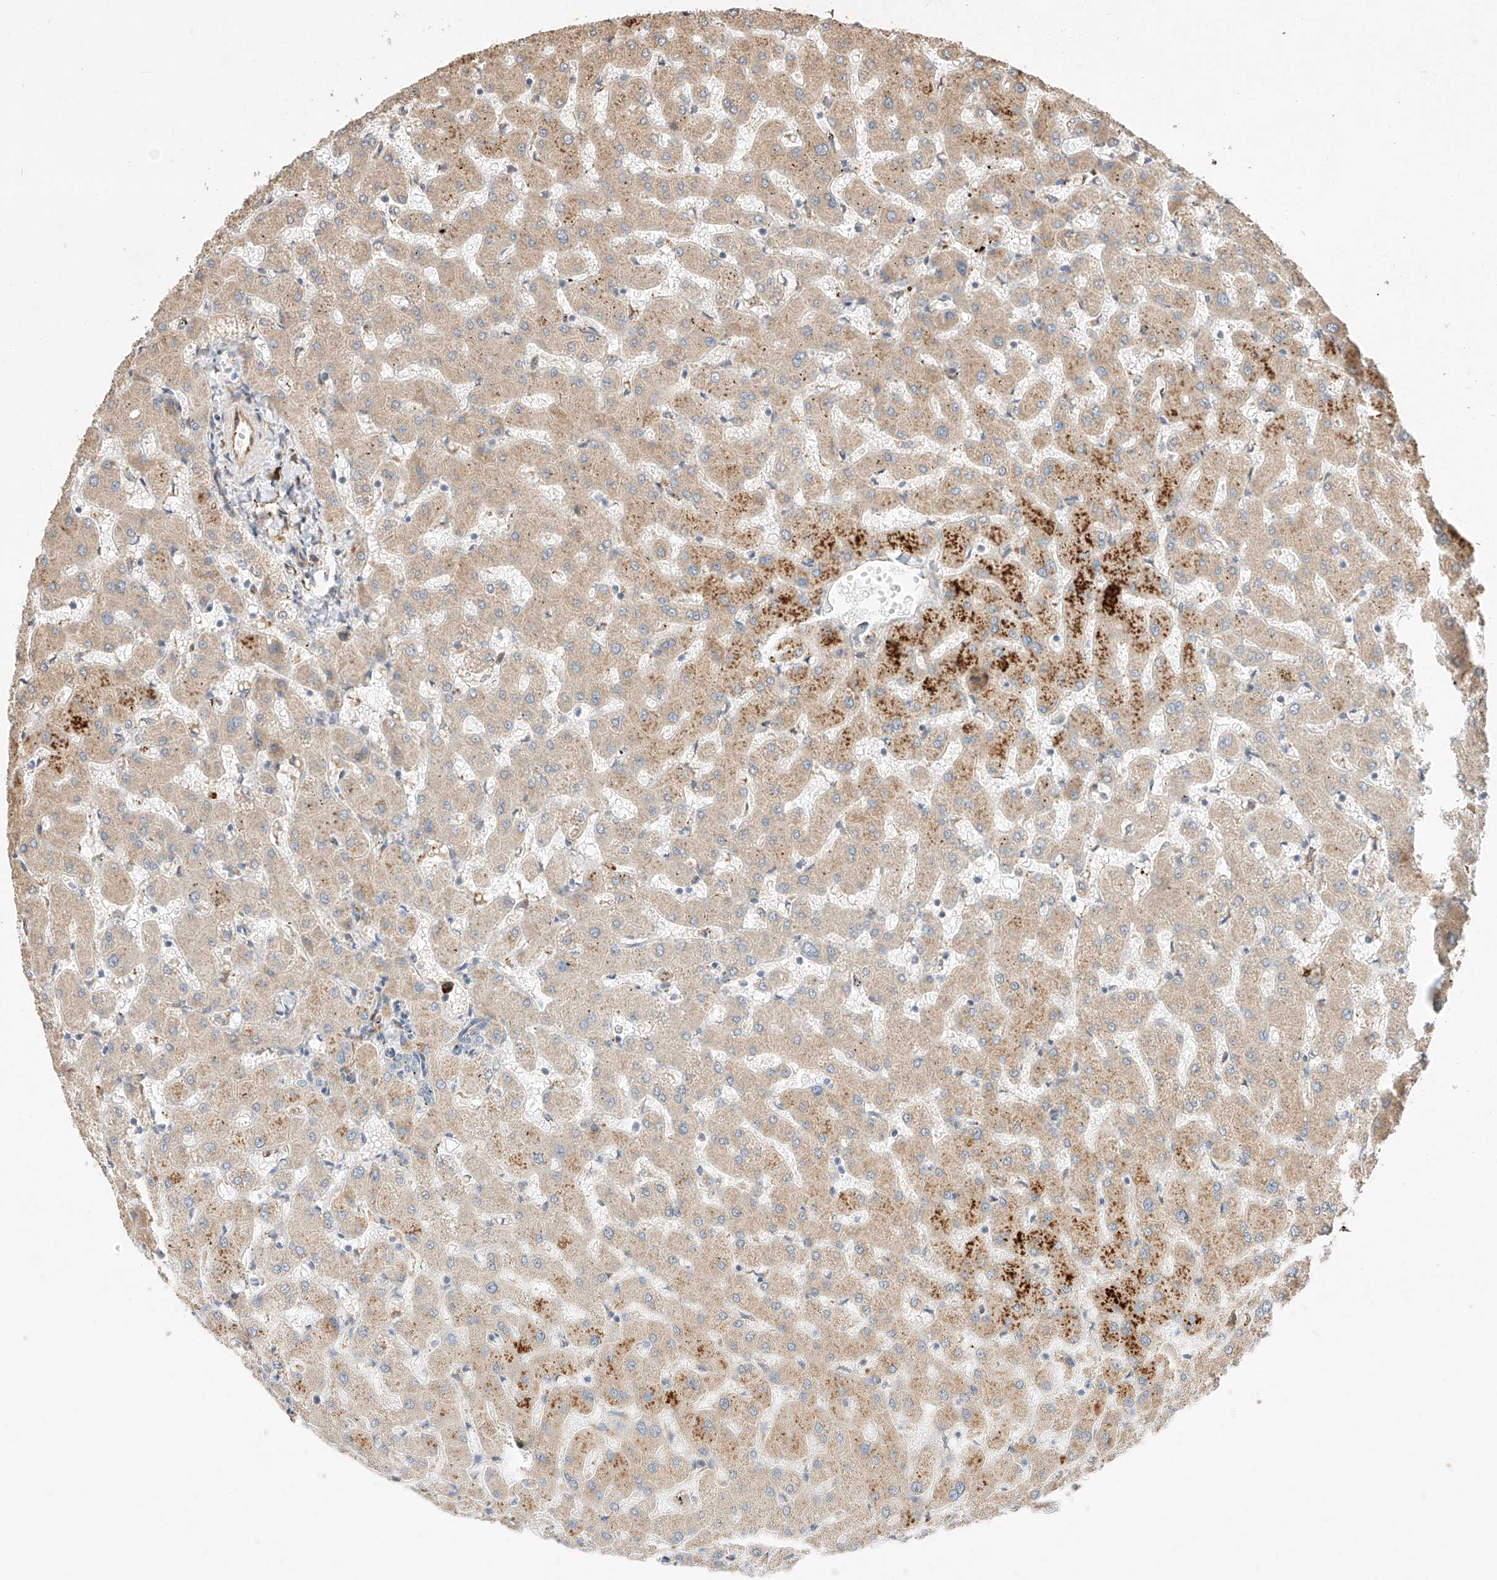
{"staining": {"intensity": "negative", "quantity": "none", "location": "none"}, "tissue": "liver", "cell_type": "Cholangiocytes", "image_type": "normal", "snomed": [{"axis": "morphology", "description": "Normal tissue, NOS"}, {"axis": "topography", "description": "Liver"}], "caption": "The photomicrograph reveals no staining of cholangiocytes in unremarkable liver. (DAB immunohistochemistry, high magnification).", "gene": "SUSD6", "patient": {"sex": "female", "age": 63}}